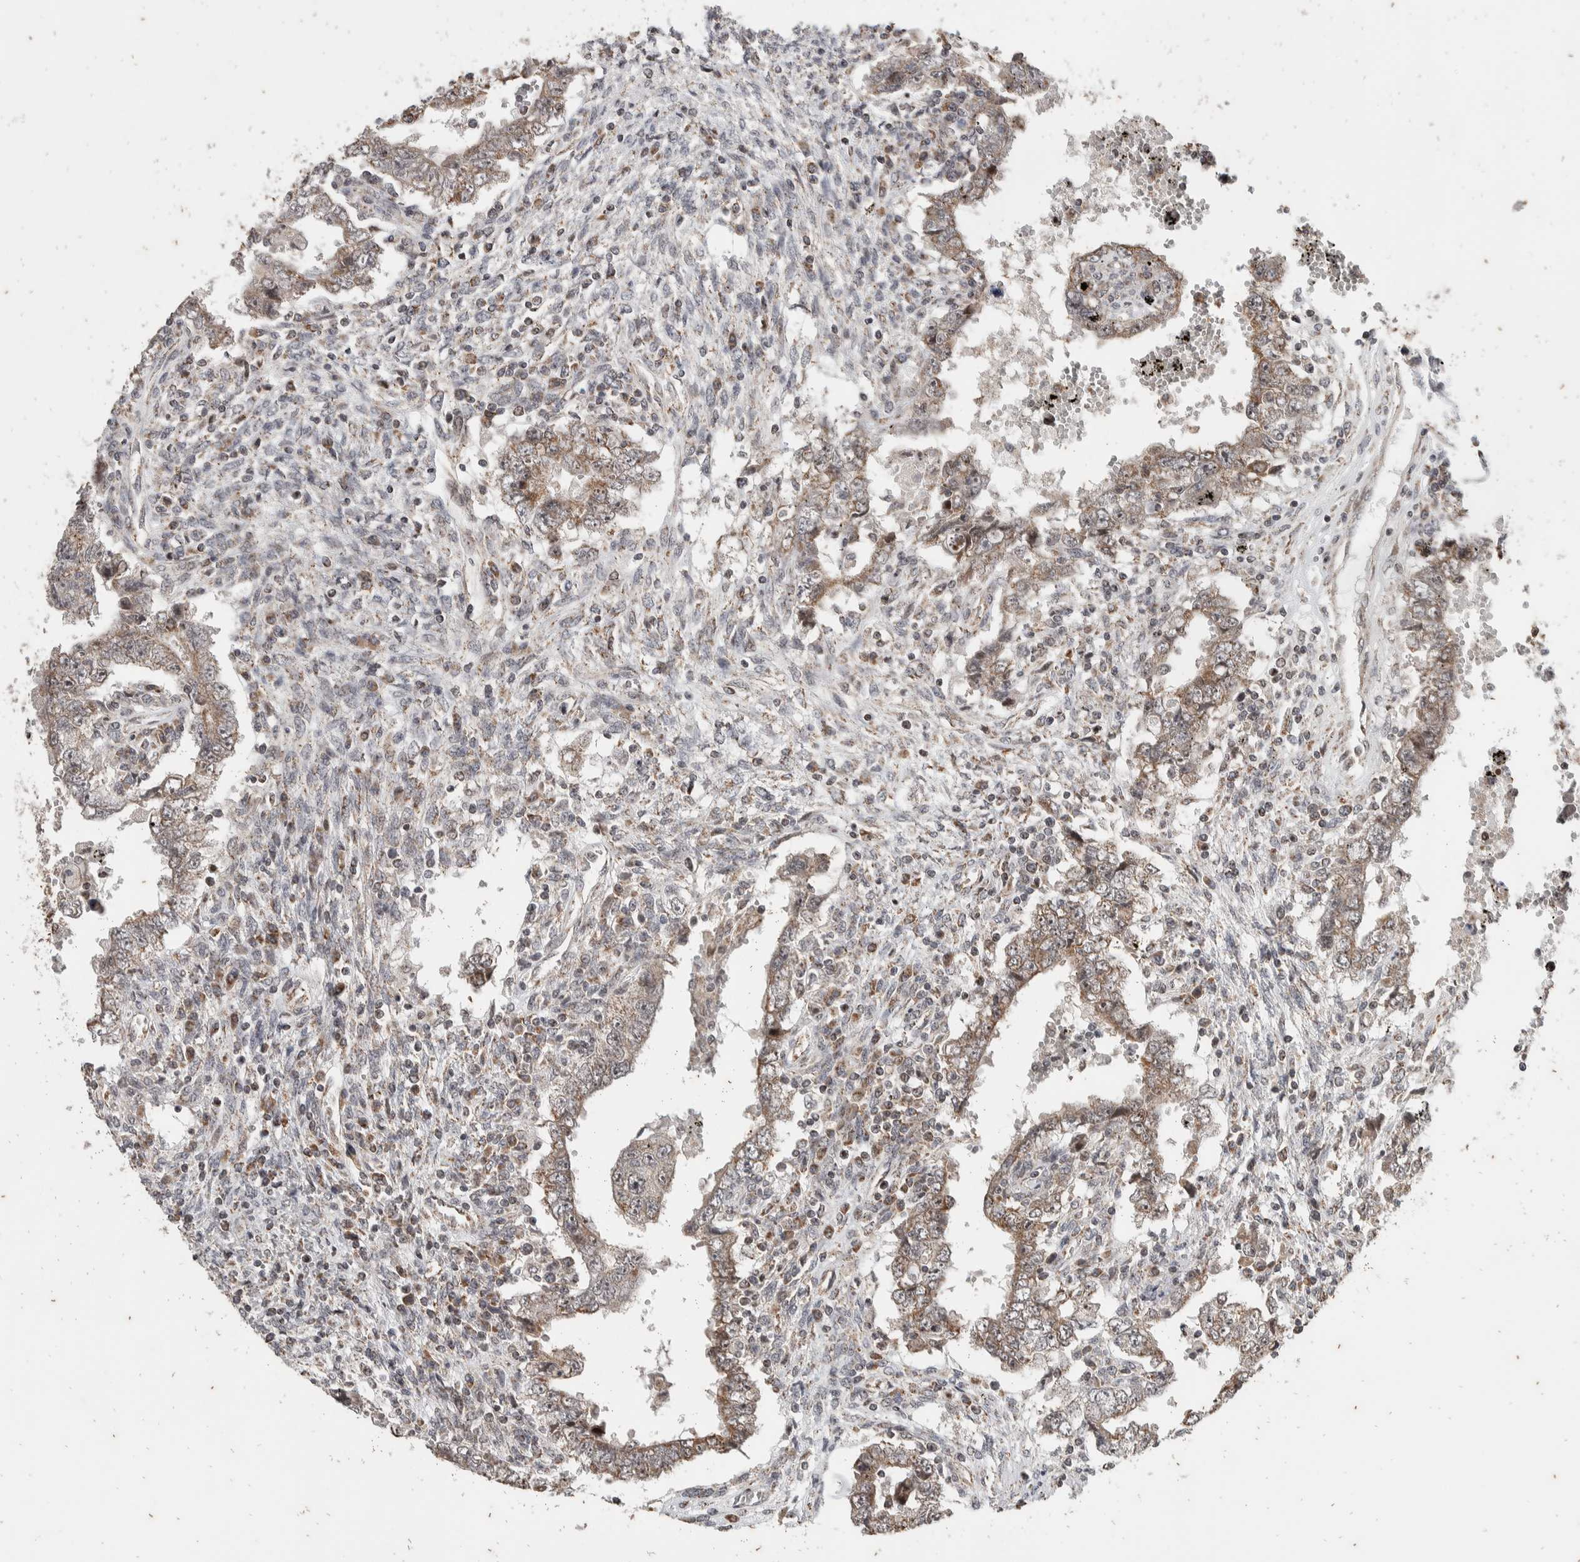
{"staining": {"intensity": "moderate", "quantity": "25%-75%", "location": "cytoplasmic/membranous,nuclear"}, "tissue": "testis cancer", "cell_type": "Tumor cells", "image_type": "cancer", "snomed": [{"axis": "morphology", "description": "Carcinoma, Embryonal, NOS"}, {"axis": "topography", "description": "Testis"}], "caption": "DAB (3,3'-diaminobenzidine) immunohistochemical staining of testis cancer reveals moderate cytoplasmic/membranous and nuclear protein staining in approximately 25%-75% of tumor cells.", "gene": "ATXN7L1", "patient": {"sex": "male", "age": 26}}